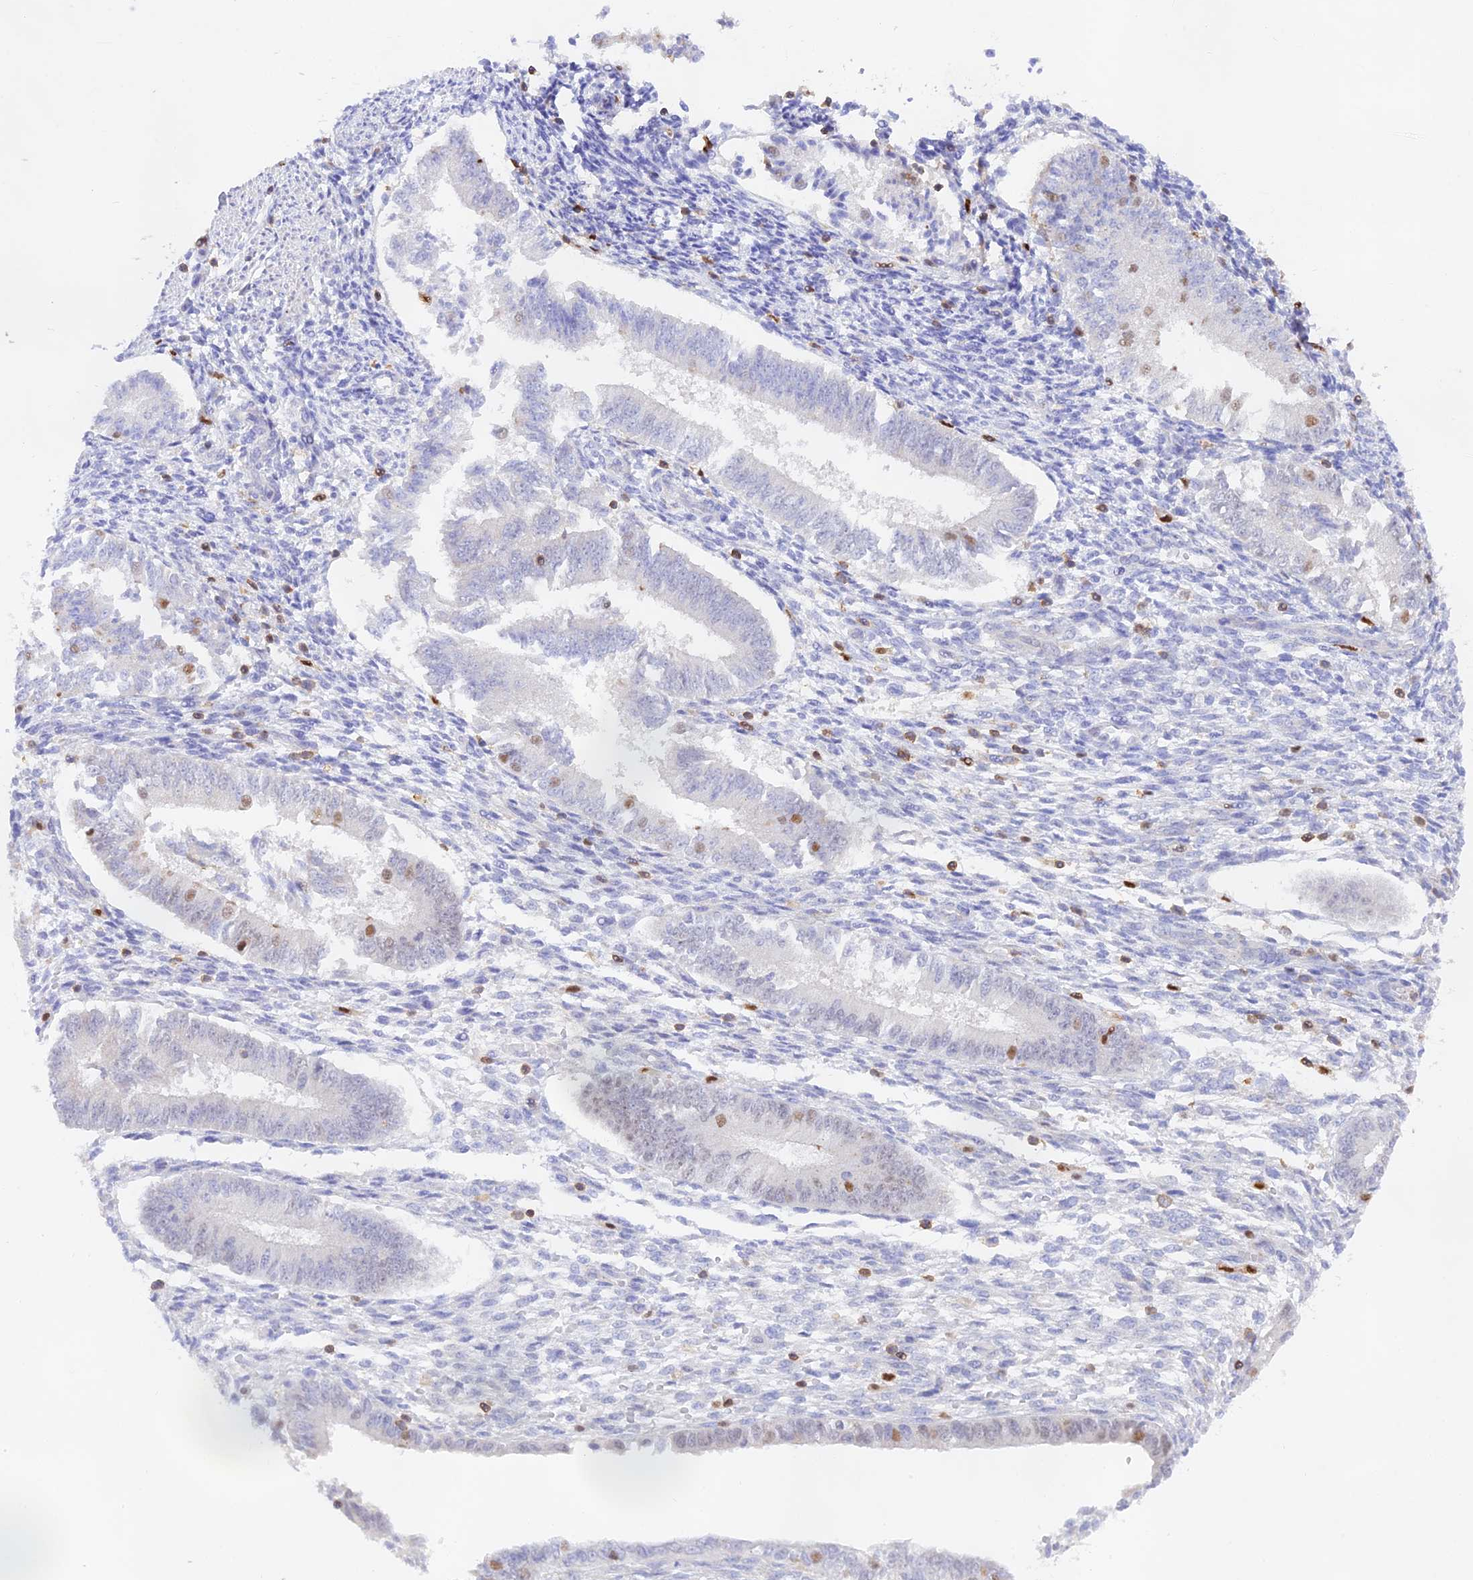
{"staining": {"intensity": "negative", "quantity": "none", "location": "none"}, "tissue": "endometrium", "cell_type": "Cells in endometrial stroma", "image_type": "normal", "snomed": [{"axis": "morphology", "description": "Normal tissue, NOS"}, {"axis": "topography", "description": "Uterus"}, {"axis": "topography", "description": "Endometrium"}], "caption": "Immunohistochemistry photomicrograph of benign endometrium: endometrium stained with DAB (3,3'-diaminobenzidine) exhibits no significant protein staining in cells in endometrial stroma. The staining is performed using DAB brown chromogen with nuclei counter-stained in using hematoxylin.", "gene": "DENND1C", "patient": {"sex": "female", "age": 48}}